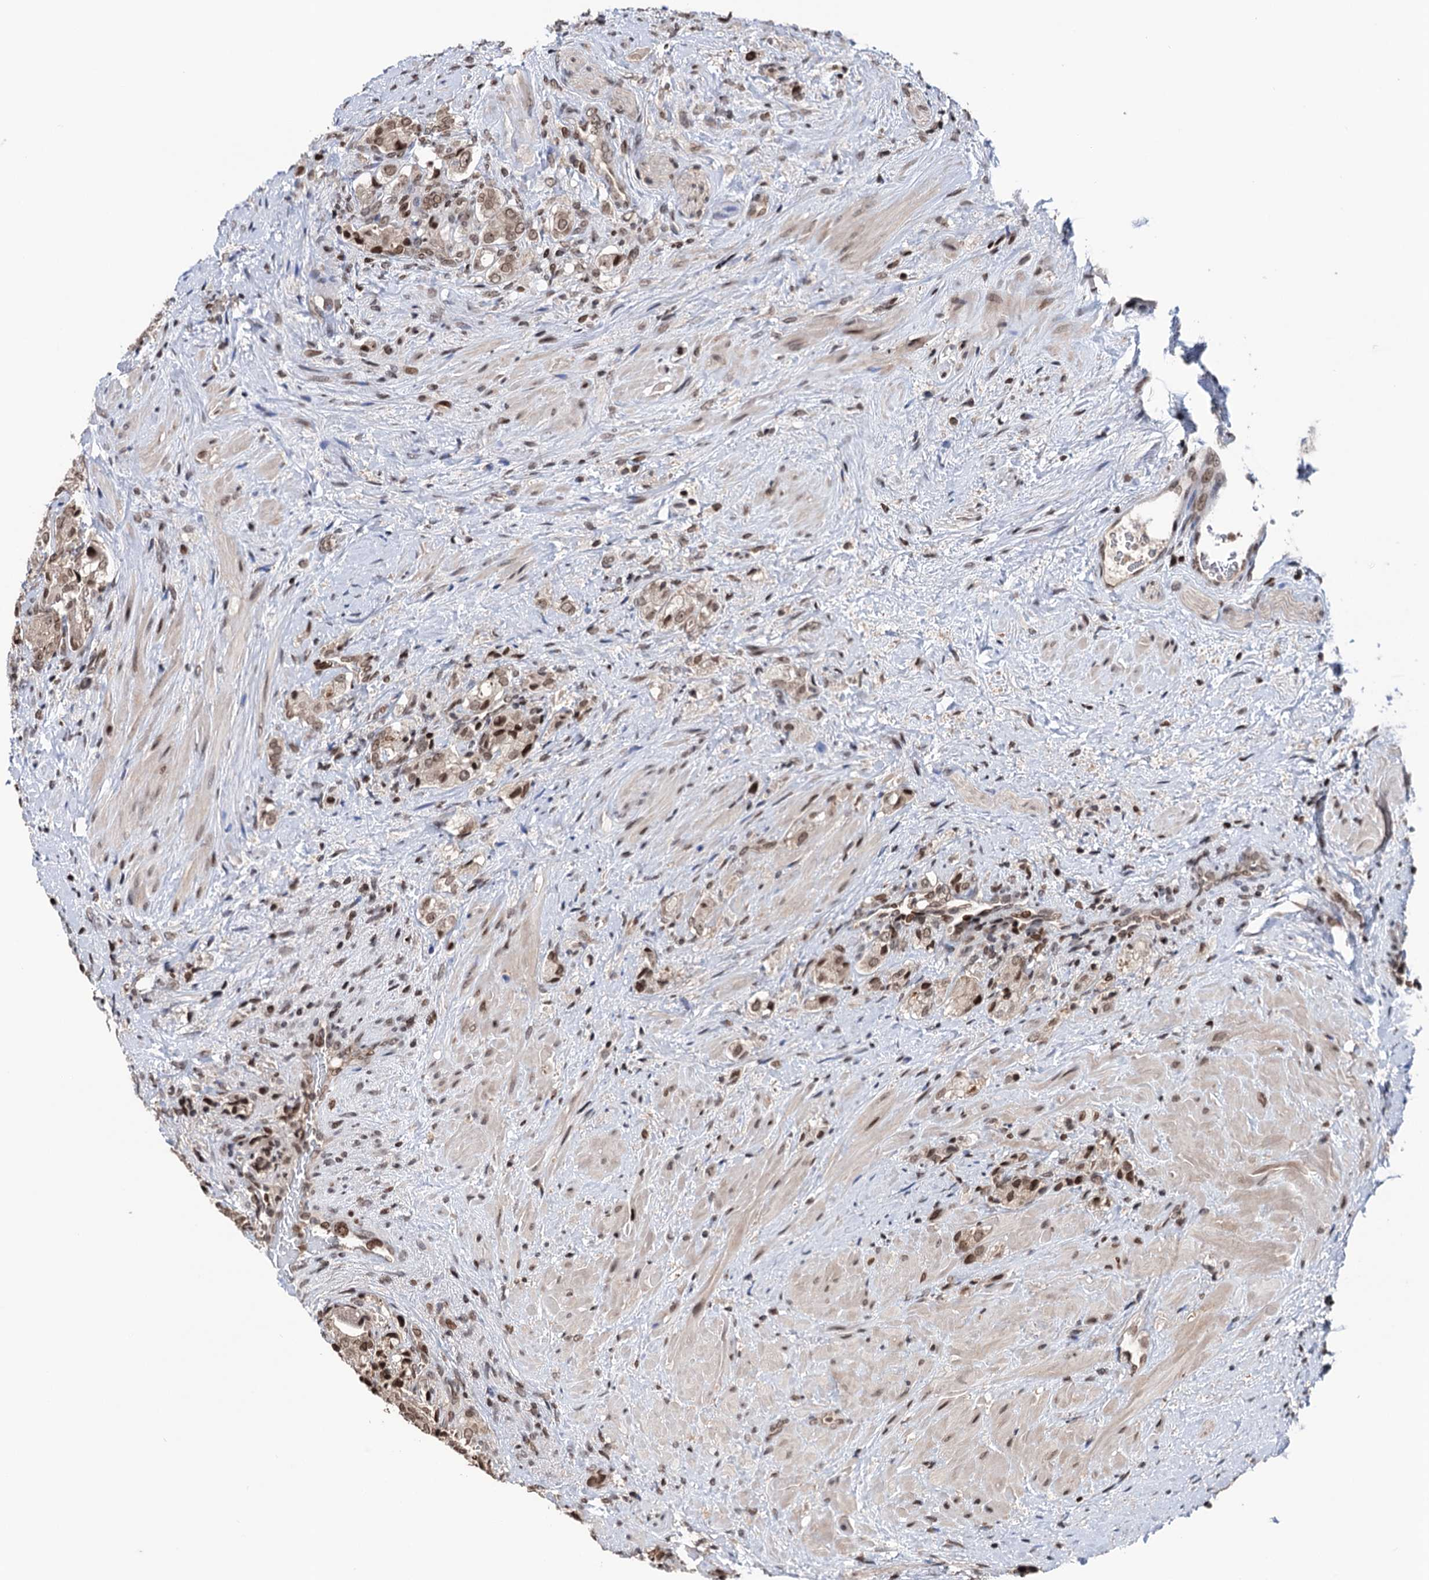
{"staining": {"intensity": "moderate", "quantity": ">75%", "location": "nuclear"}, "tissue": "prostate cancer", "cell_type": "Tumor cells", "image_type": "cancer", "snomed": [{"axis": "morphology", "description": "Adenocarcinoma, High grade"}, {"axis": "topography", "description": "Prostate"}], "caption": "Prostate adenocarcinoma (high-grade) tissue exhibits moderate nuclear positivity in approximately >75% of tumor cells, visualized by immunohistochemistry.", "gene": "CCDC77", "patient": {"sex": "male", "age": 65}}